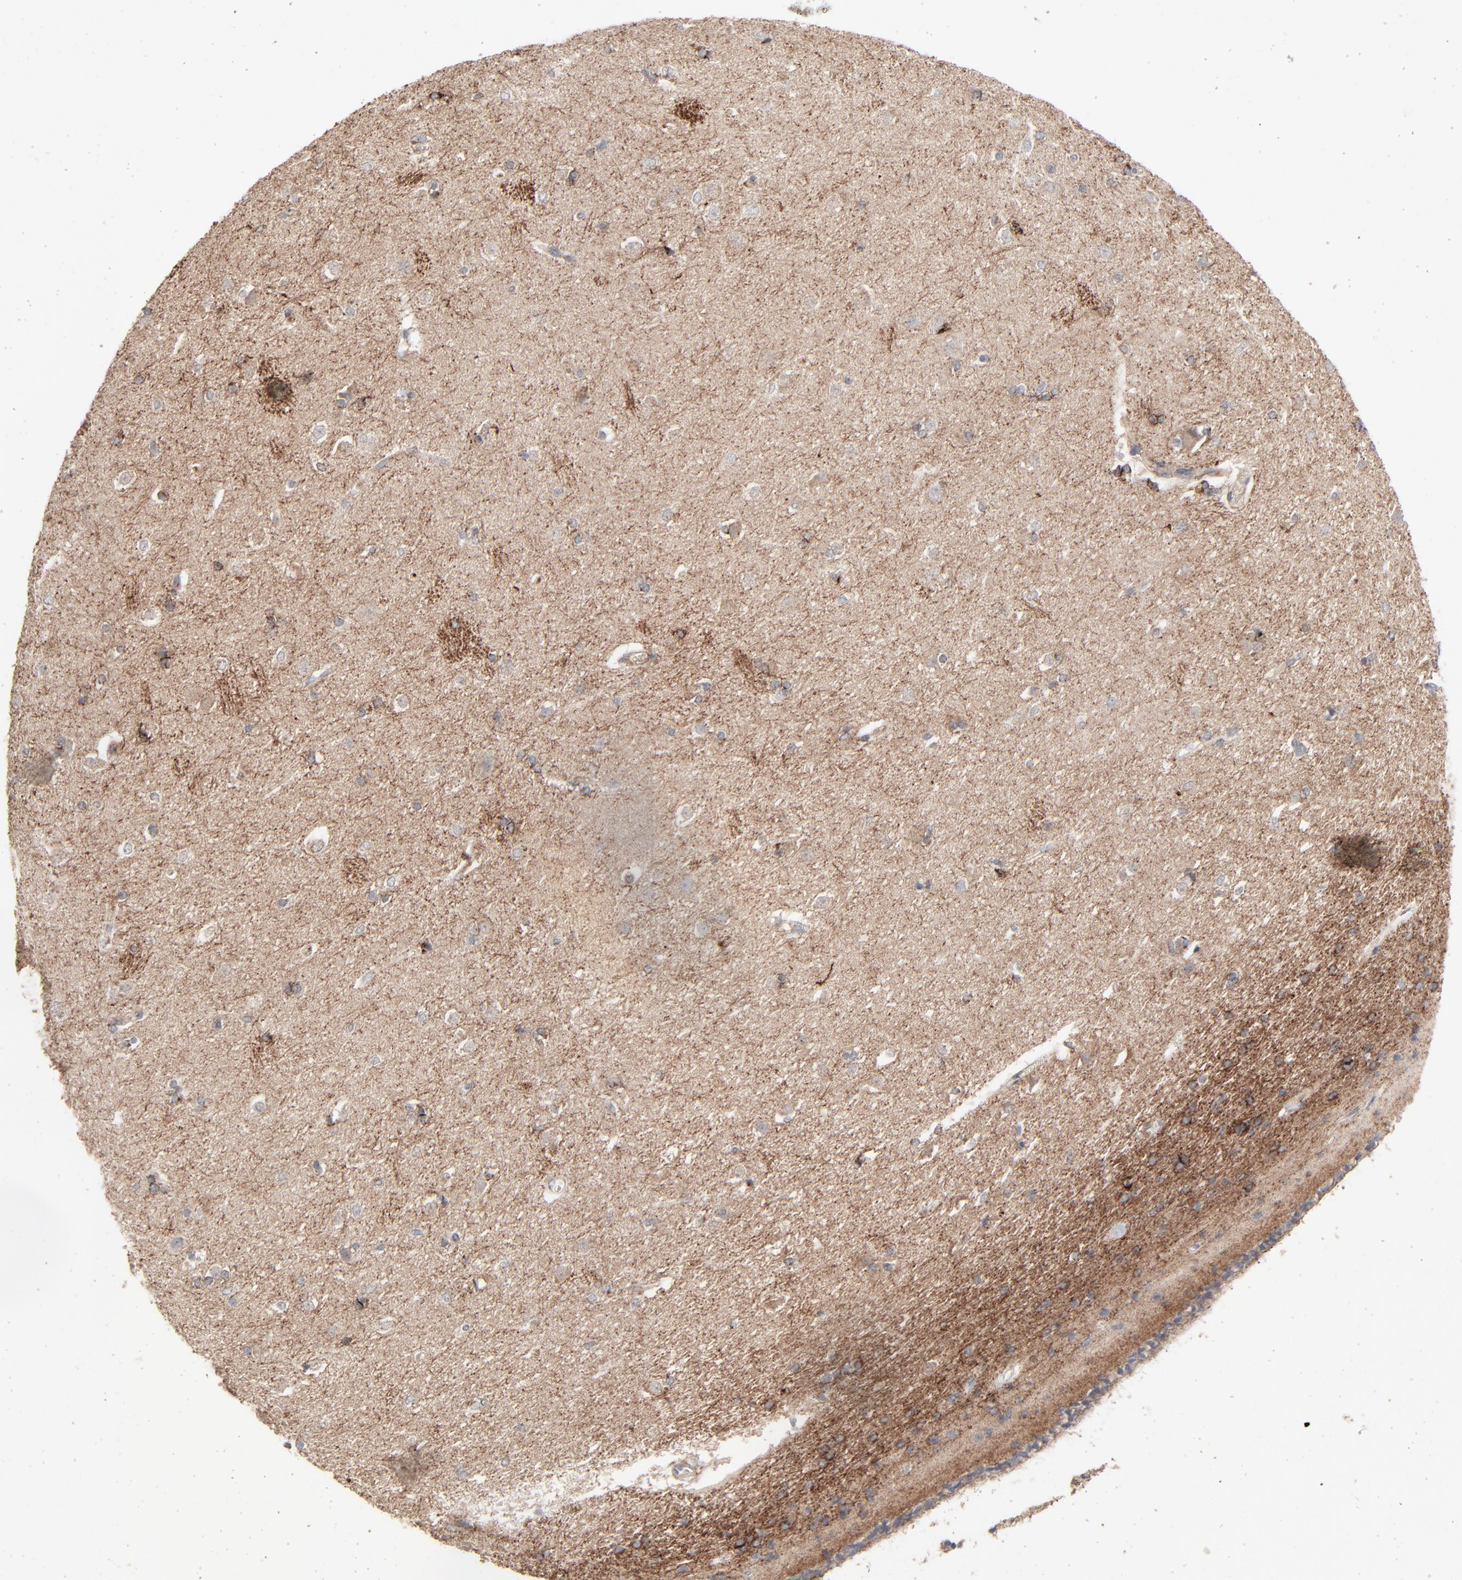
{"staining": {"intensity": "negative", "quantity": "none", "location": "none"}, "tissue": "caudate", "cell_type": "Glial cells", "image_type": "normal", "snomed": [{"axis": "morphology", "description": "Normal tissue, NOS"}, {"axis": "topography", "description": "Lateral ventricle wall"}], "caption": "Normal caudate was stained to show a protein in brown. There is no significant staining in glial cells.", "gene": "JAM3", "patient": {"sex": "female", "age": 19}}